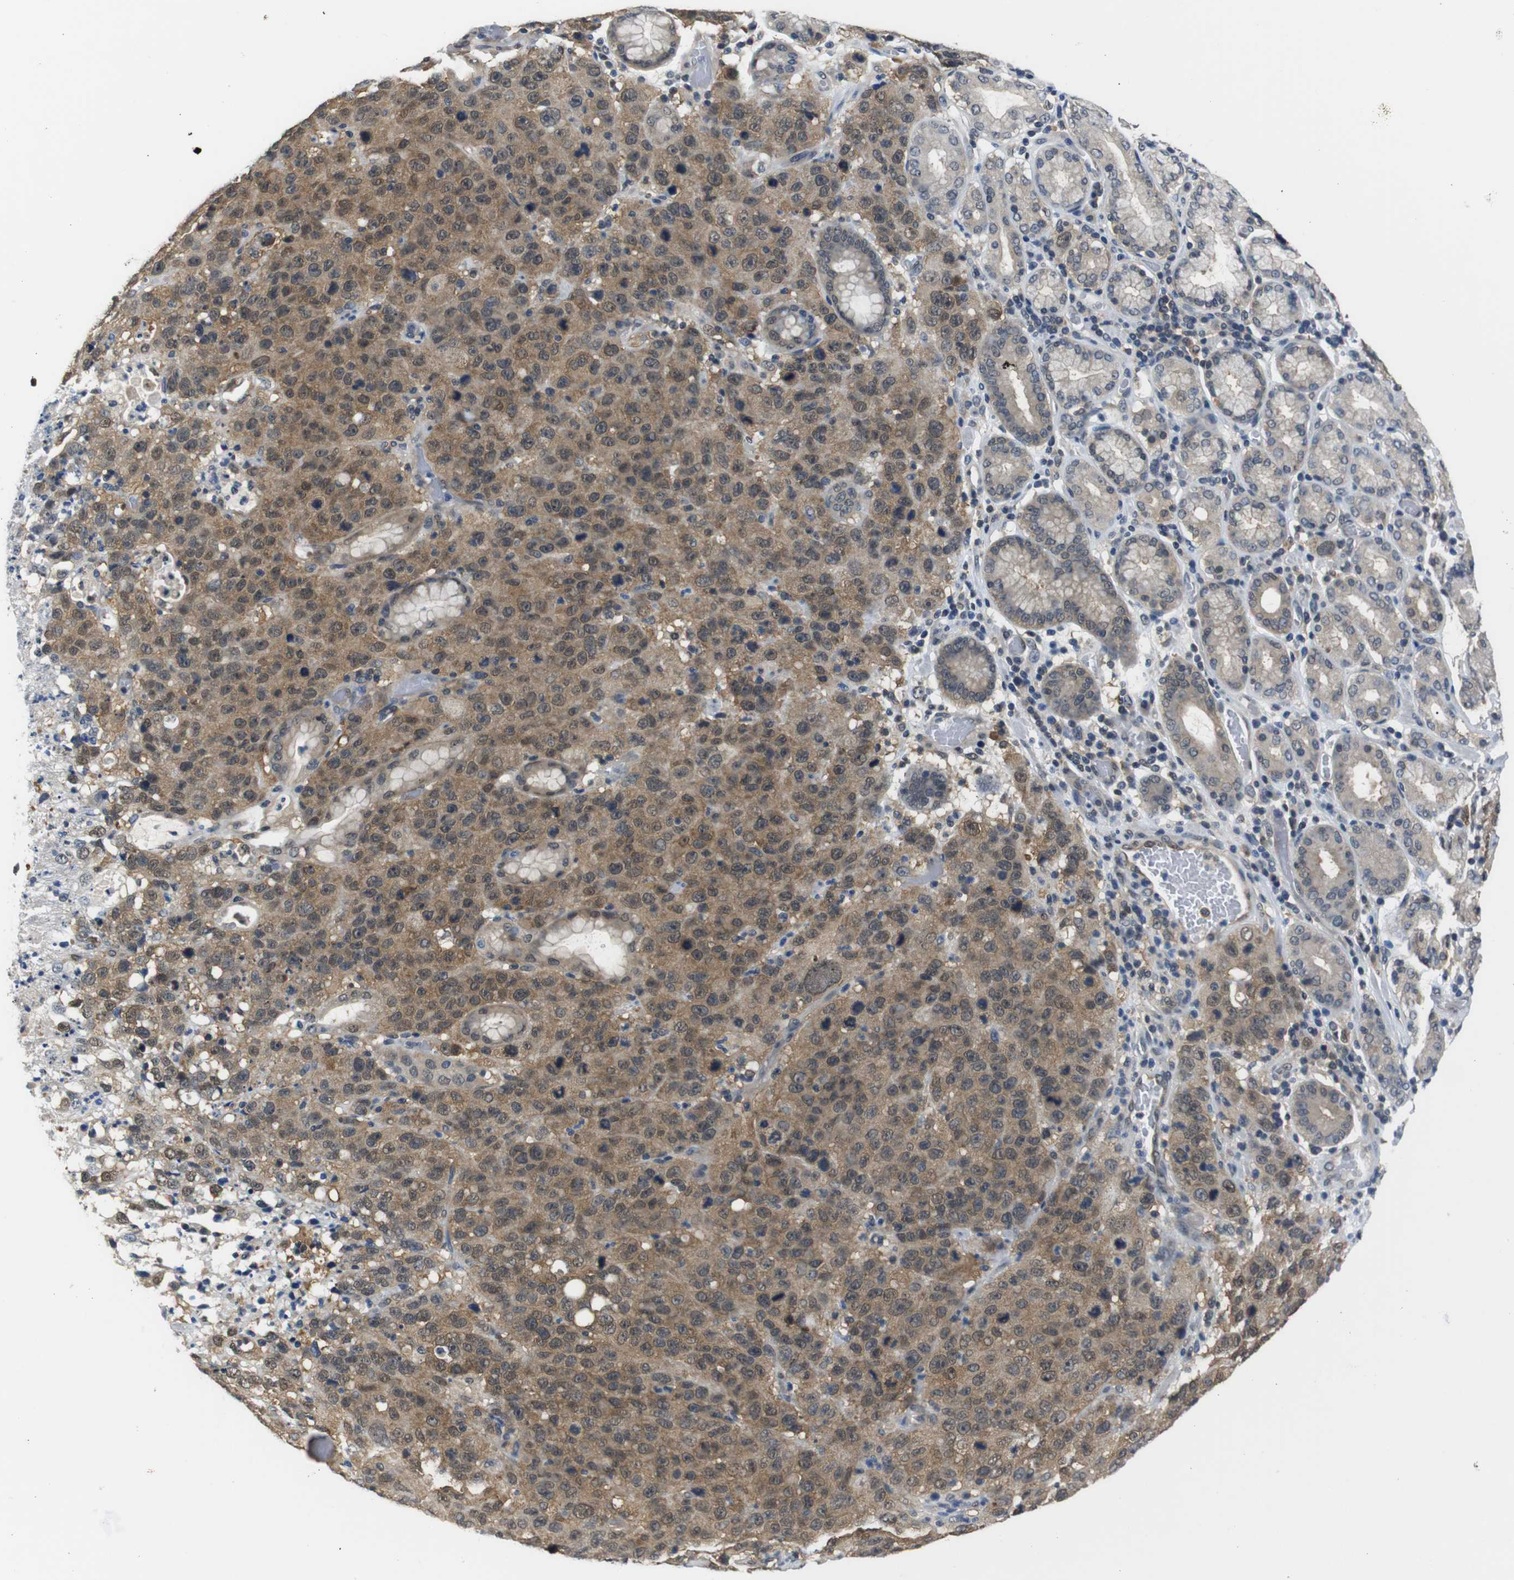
{"staining": {"intensity": "moderate", "quantity": ">75%", "location": "cytoplasmic/membranous"}, "tissue": "stomach cancer", "cell_type": "Tumor cells", "image_type": "cancer", "snomed": [{"axis": "morphology", "description": "Normal tissue, NOS"}, {"axis": "morphology", "description": "Adenocarcinoma, NOS"}, {"axis": "topography", "description": "Stomach"}], "caption": "This image exhibits stomach adenocarcinoma stained with IHC to label a protein in brown. The cytoplasmic/membranous of tumor cells show moderate positivity for the protein. Nuclei are counter-stained blue.", "gene": "UBXN1", "patient": {"sex": "male", "age": 48}}